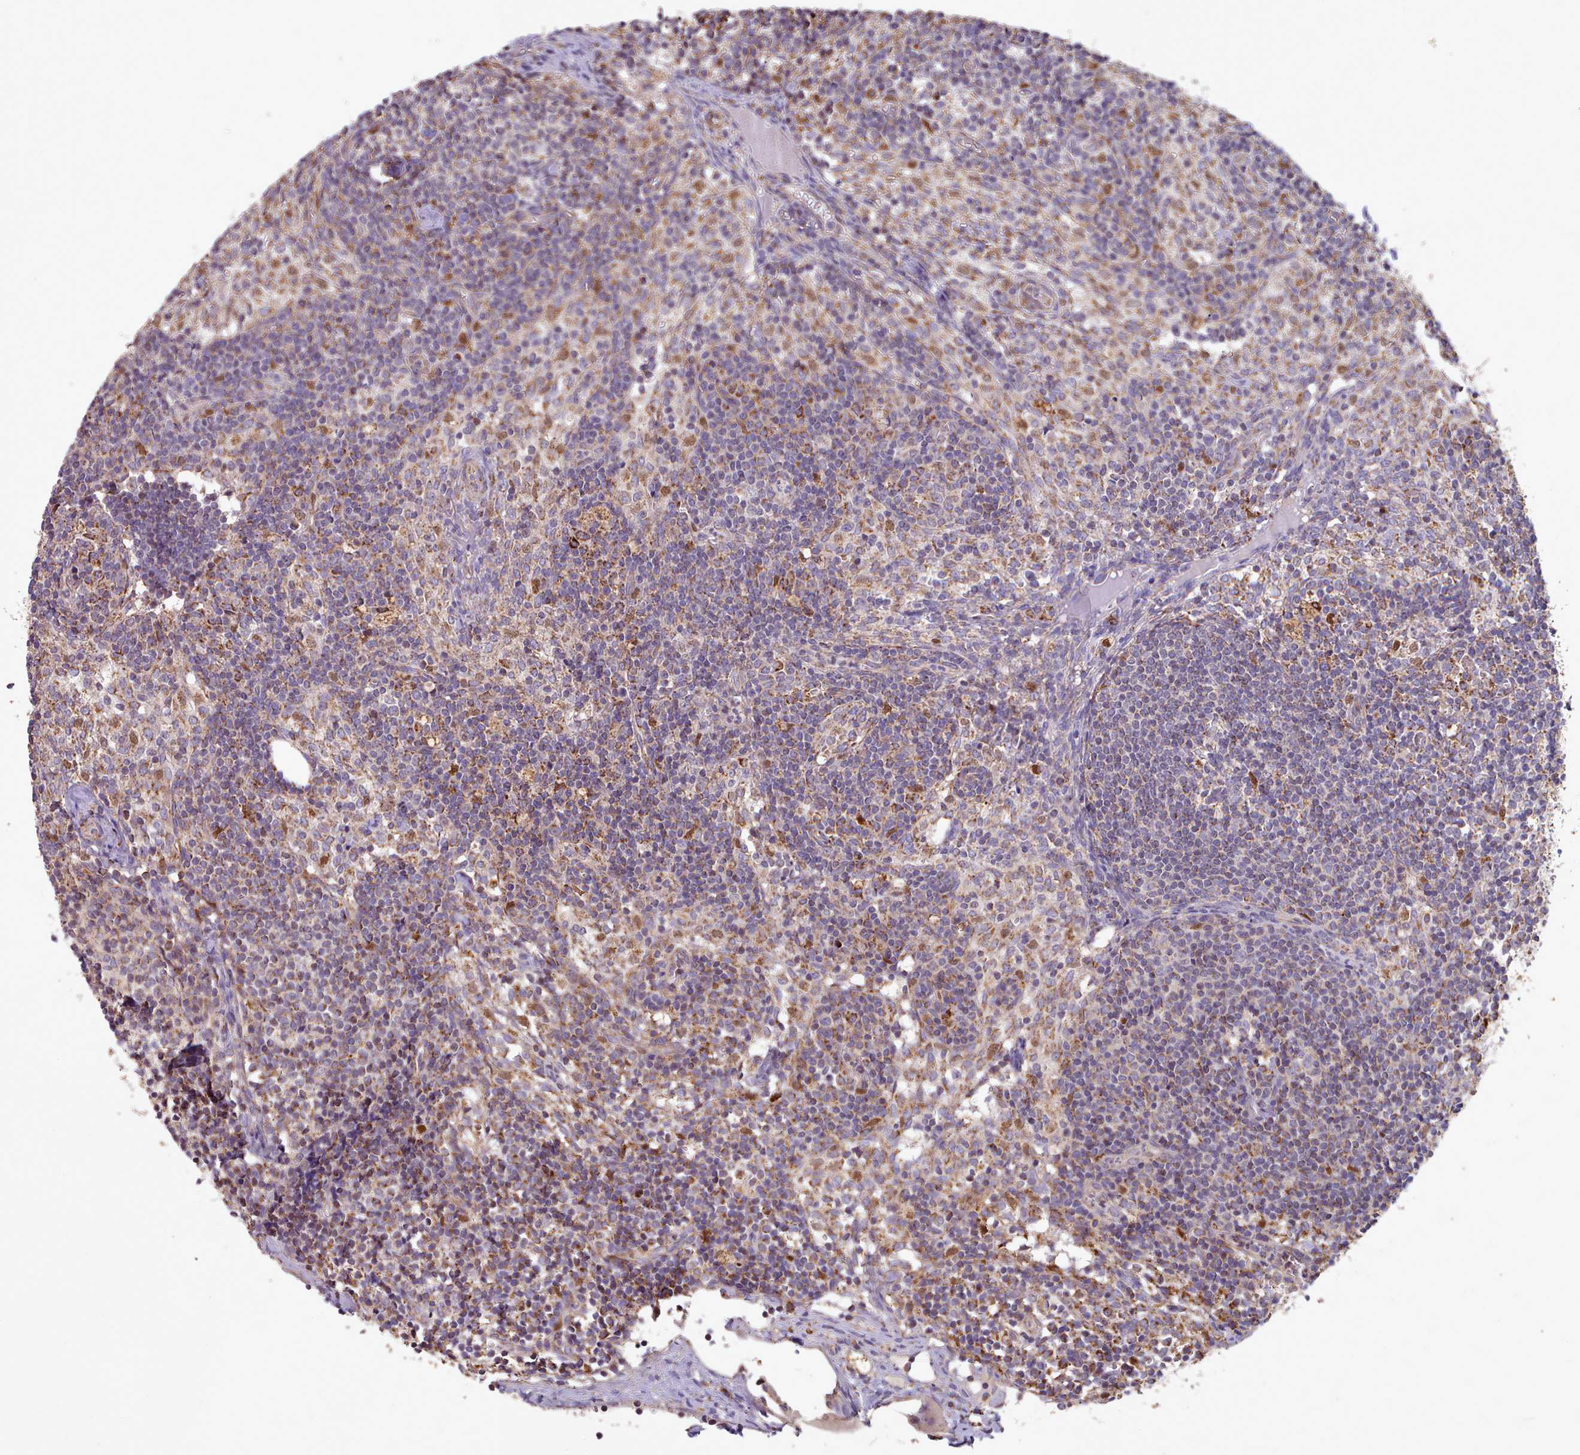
{"staining": {"intensity": "moderate", "quantity": "<25%", "location": "cytoplasmic/membranous"}, "tissue": "lymph node", "cell_type": "Germinal center cells", "image_type": "normal", "snomed": [{"axis": "morphology", "description": "Normal tissue, NOS"}, {"axis": "topography", "description": "Lymph node"}], "caption": "A low amount of moderate cytoplasmic/membranous expression is present in about <25% of germinal center cells in normal lymph node. (brown staining indicates protein expression, while blue staining denotes nuclei).", "gene": "HSDL2", "patient": {"sex": "female", "age": 30}}